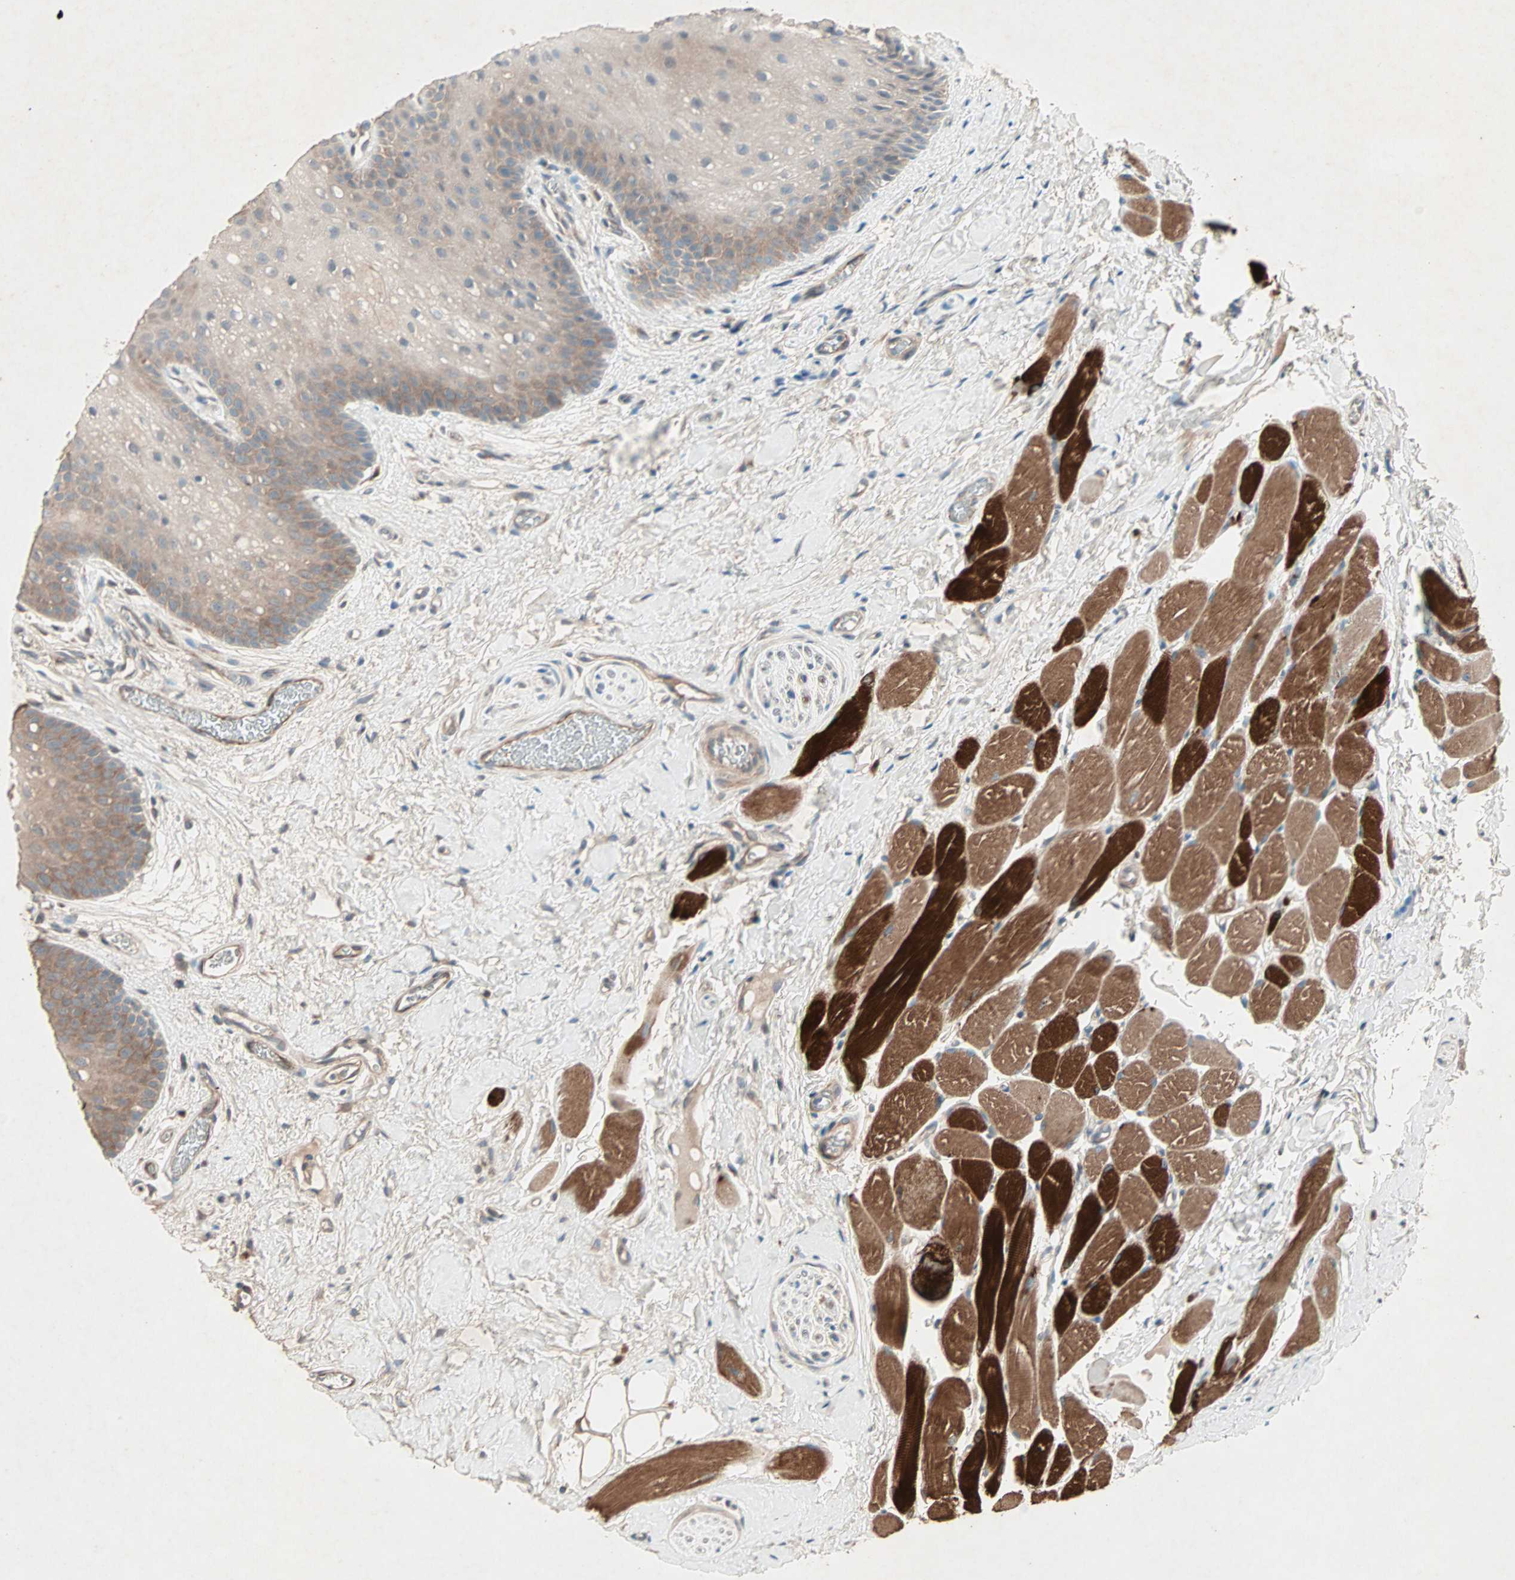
{"staining": {"intensity": "moderate", "quantity": "<25%", "location": "cytoplasmic/membranous"}, "tissue": "oral mucosa", "cell_type": "Squamous epithelial cells", "image_type": "normal", "snomed": [{"axis": "morphology", "description": "Normal tissue, NOS"}, {"axis": "topography", "description": "Oral tissue"}], "caption": "Immunohistochemistry (DAB) staining of unremarkable oral mucosa exhibits moderate cytoplasmic/membranous protein staining in approximately <25% of squamous epithelial cells.", "gene": "SDSL", "patient": {"sex": "male", "age": 54}}